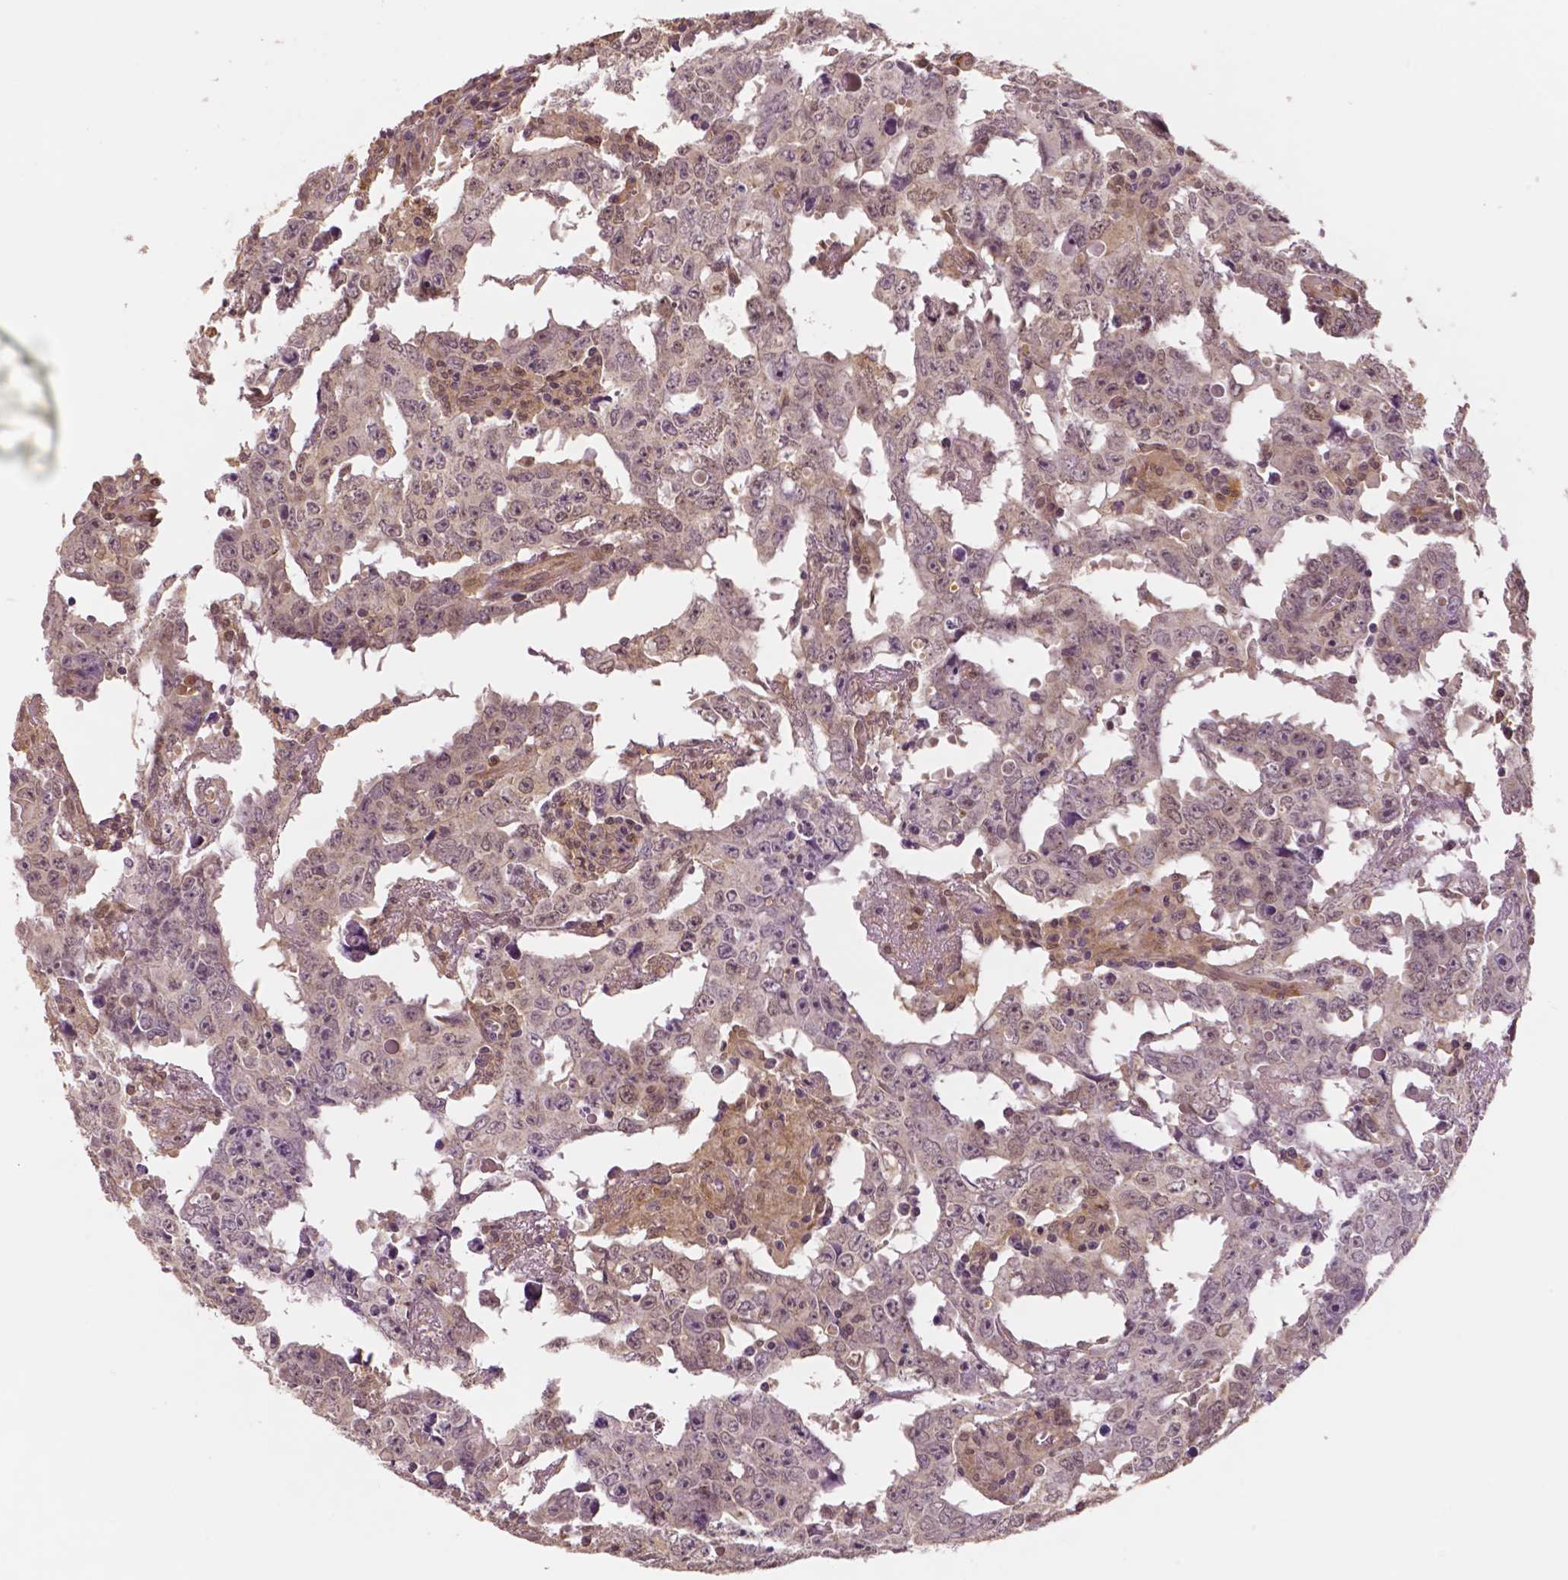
{"staining": {"intensity": "weak", "quantity": "25%-75%", "location": "cytoplasmic/membranous"}, "tissue": "testis cancer", "cell_type": "Tumor cells", "image_type": "cancer", "snomed": [{"axis": "morphology", "description": "Carcinoma, Embryonal, NOS"}, {"axis": "topography", "description": "Testis"}], "caption": "About 25%-75% of tumor cells in human testis cancer exhibit weak cytoplasmic/membranous protein staining as visualized by brown immunohistochemical staining.", "gene": "STAT3", "patient": {"sex": "male", "age": 22}}